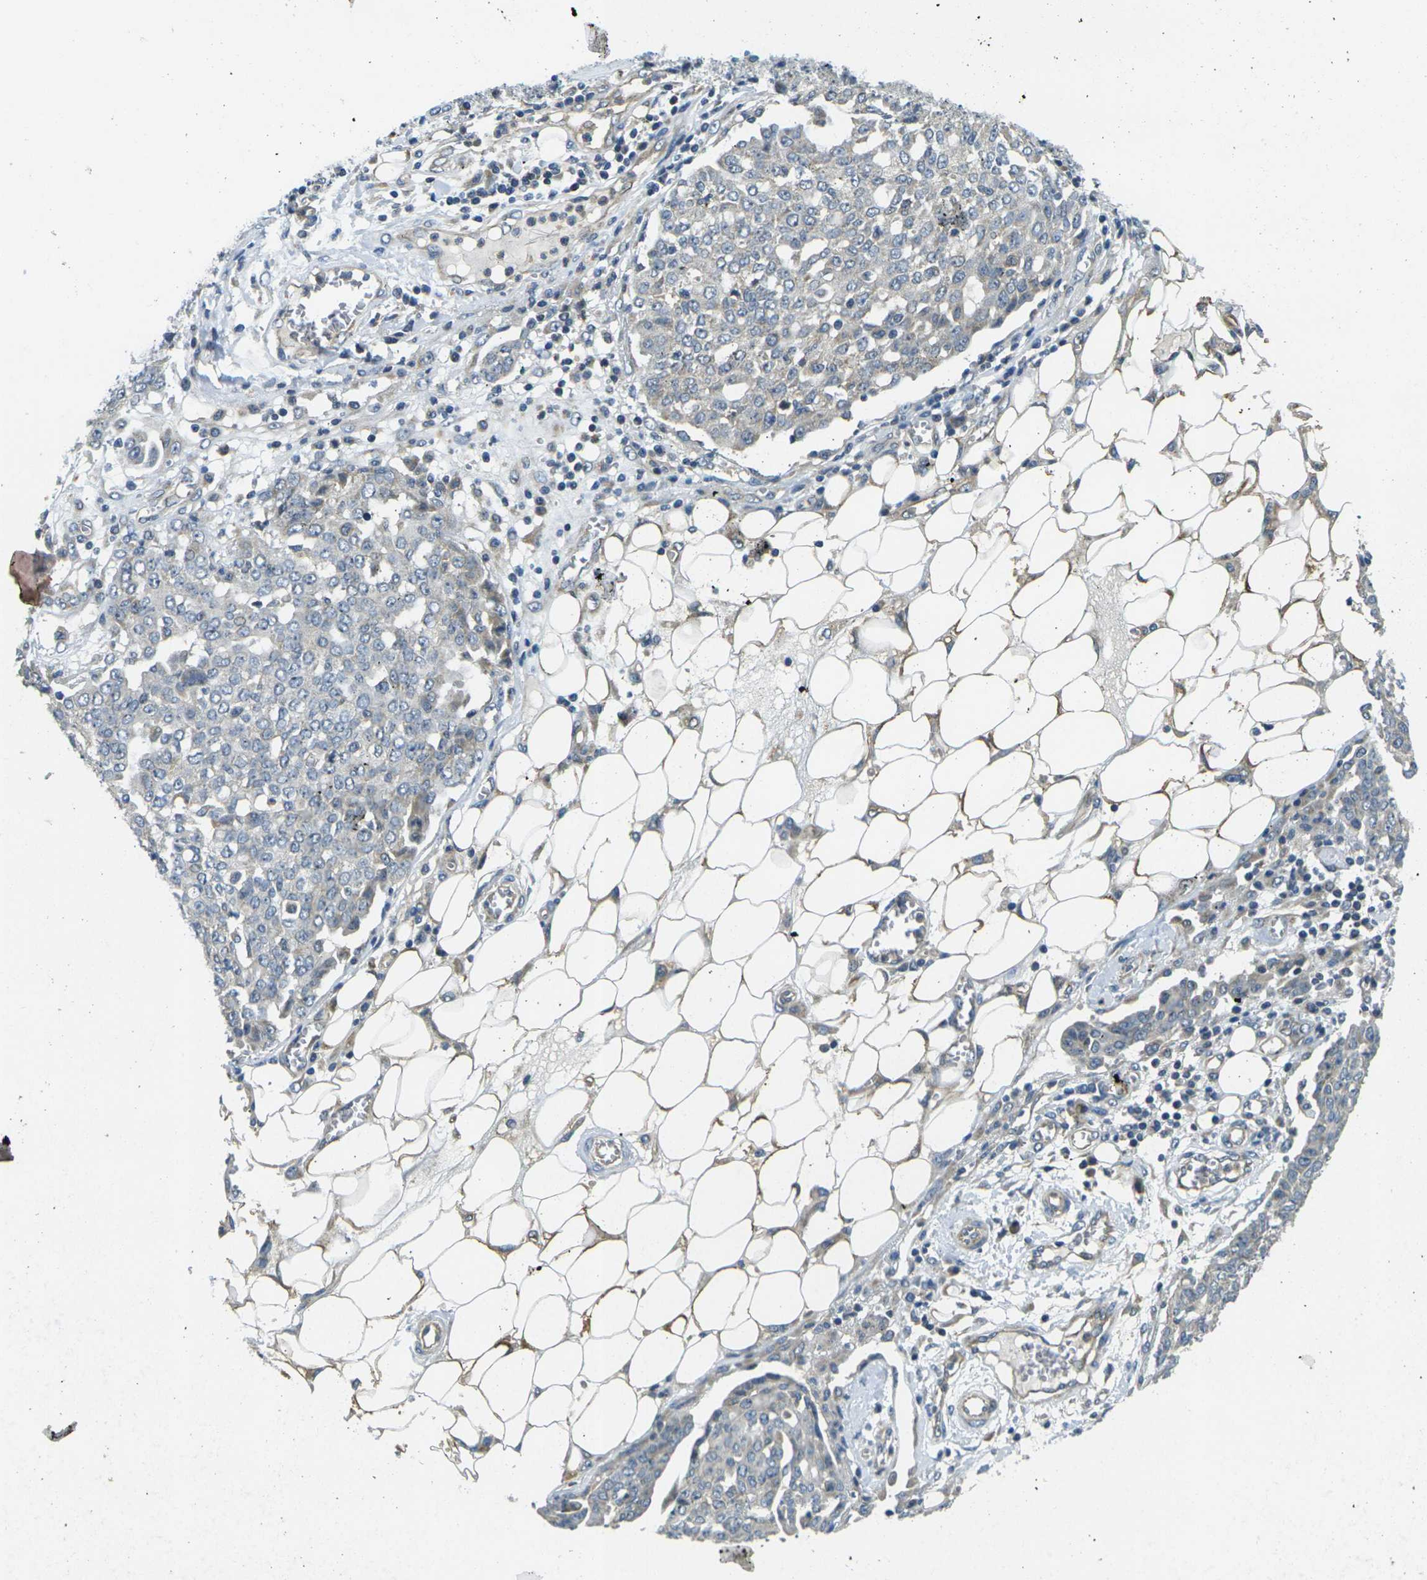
{"staining": {"intensity": "negative", "quantity": "none", "location": "none"}, "tissue": "ovarian cancer", "cell_type": "Tumor cells", "image_type": "cancer", "snomed": [{"axis": "morphology", "description": "Cystadenocarcinoma, serous, NOS"}, {"axis": "topography", "description": "Soft tissue"}, {"axis": "topography", "description": "Ovary"}], "caption": "This is an IHC photomicrograph of ovarian cancer. There is no positivity in tumor cells.", "gene": "MINAR2", "patient": {"sex": "female", "age": 57}}